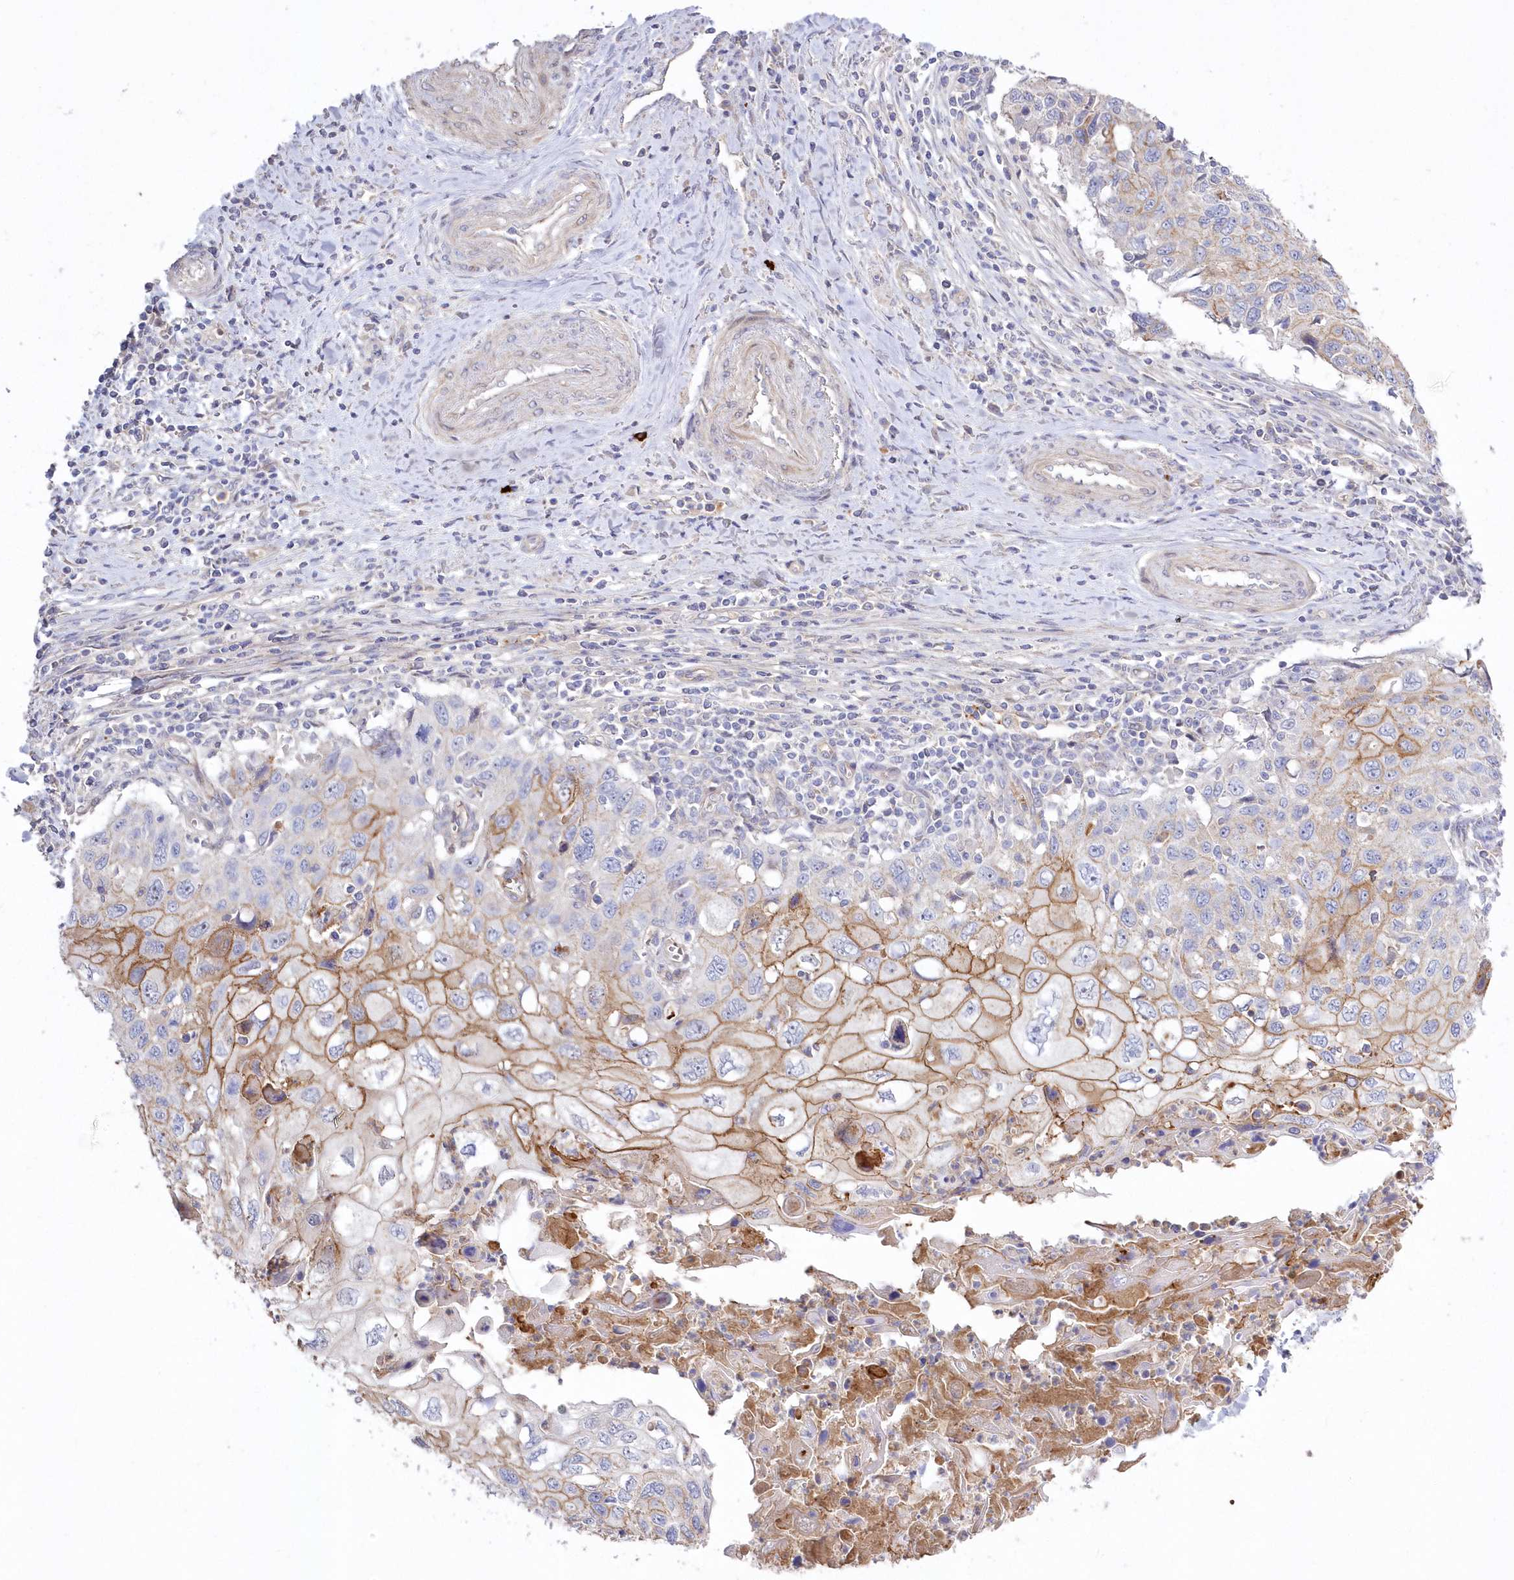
{"staining": {"intensity": "moderate", "quantity": "25%-75%", "location": "cytoplasmic/membranous"}, "tissue": "cervical cancer", "cell_type": "Tumor cells", "image_type": "cancer", "snomed": [{"axis": "morphology", "description": "Squamous cell carcinoma, NOS"}, {"axis": "topography", "description": "Cervix"}], "caption": "A micrograph of cervical cancer stained for a protein displays moderate cytoplasmic/membranous brown staining in tumor cells.", "gene": "WBP1L", "patient": {"sex": "female", "age": 70}}